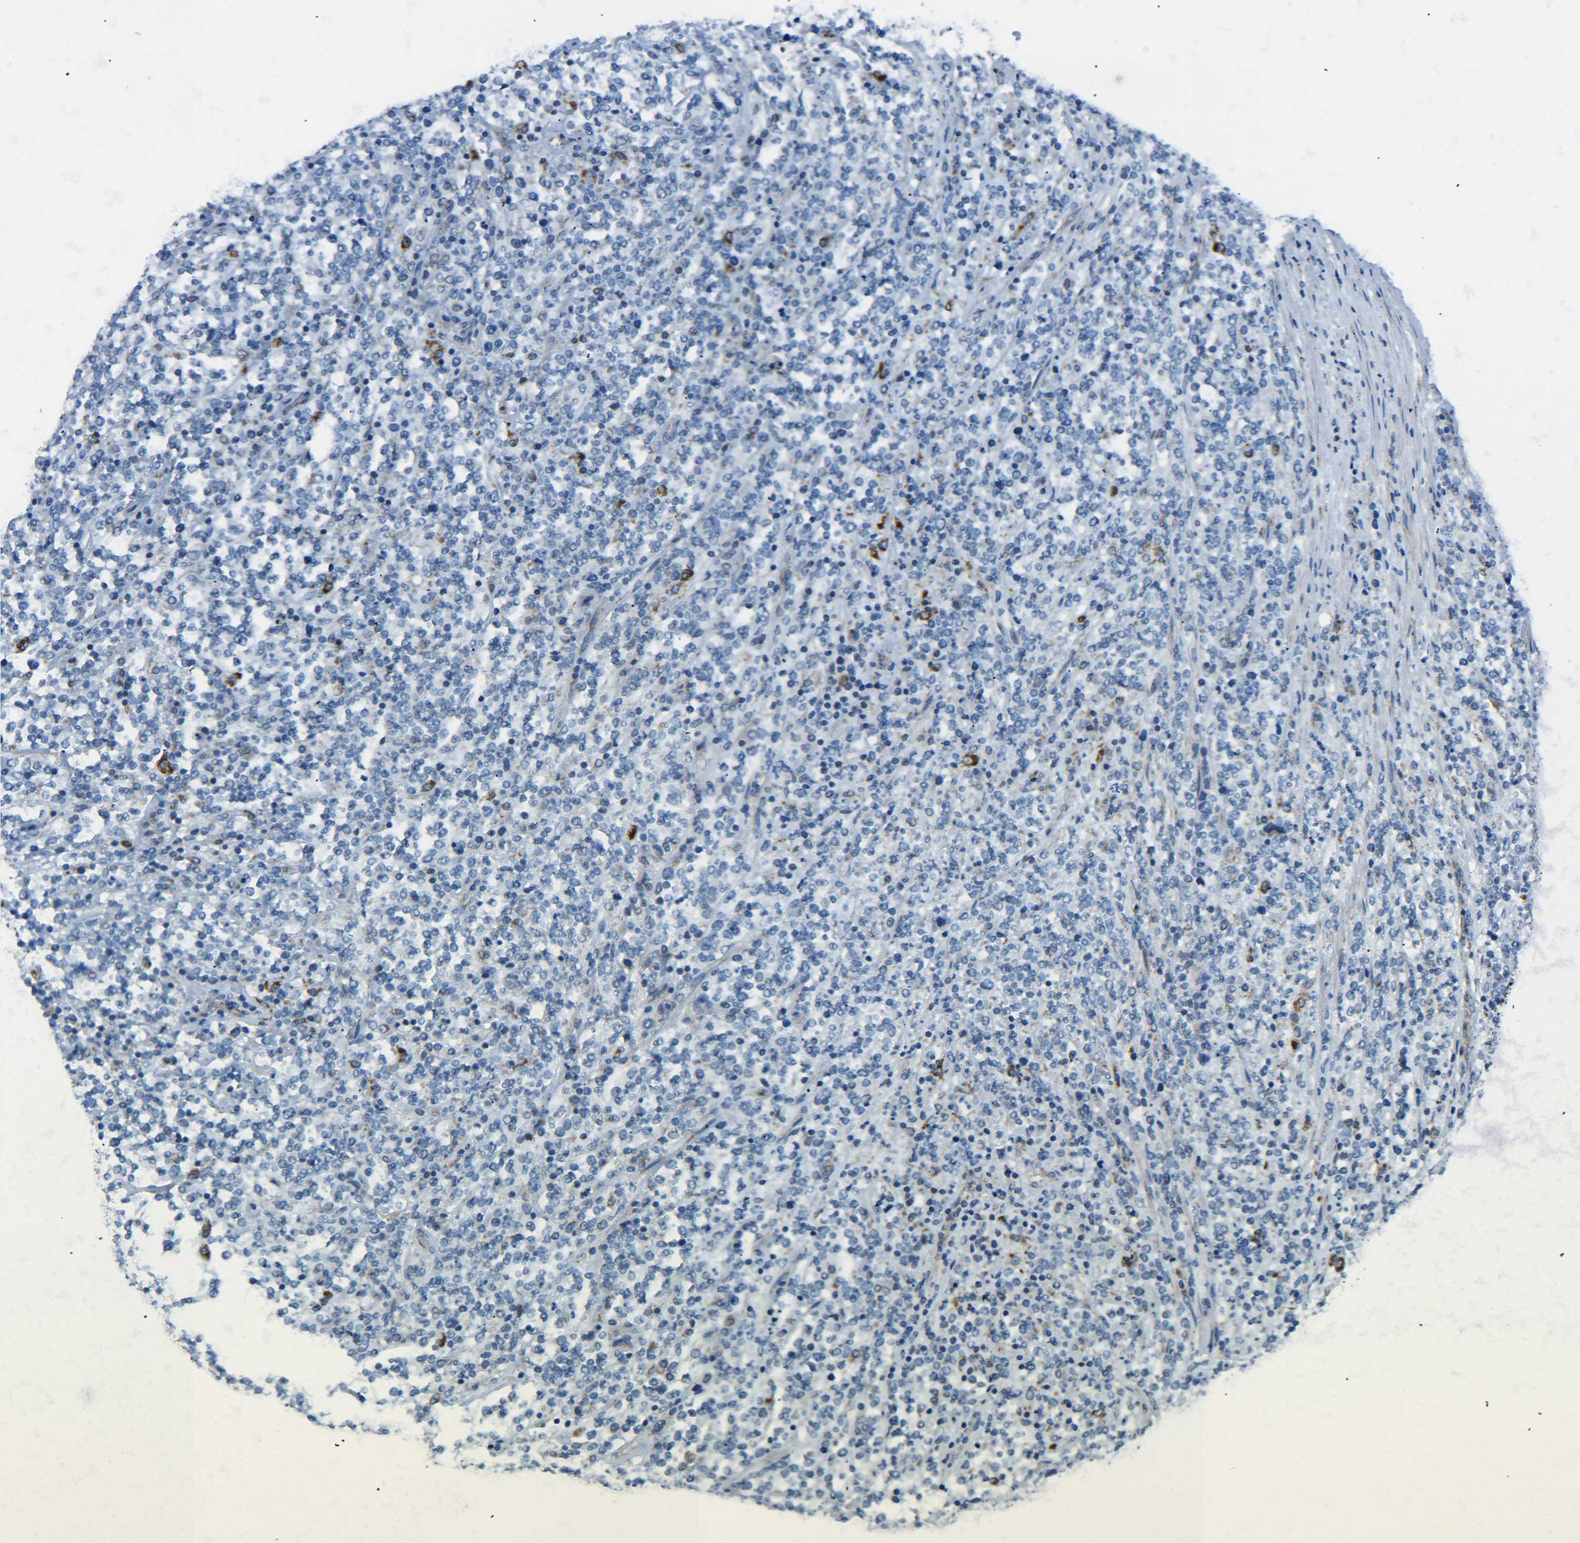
{"staining": {"intensity": "strong", "quantity": "<25%", "location": "cytoplasmic/membranous"}, "tissue": "lymphoma", "cell_type": "Tumor cells", "image_type": "cancer", "snomed": [{"axis": "morphology", "description": "Malignant lymphoma, non-Hodgkin's type, High grade"}, {"axis": "topography", "description": "Soft tissue"}], "caption": "Immunohistochemical staining of lymphoma displays strong cytoplasmic/membranous protein expression in about <25% of tumor cells.", "gene": "CYB5R1", "patient": {"sex": "male", "age": 18}}